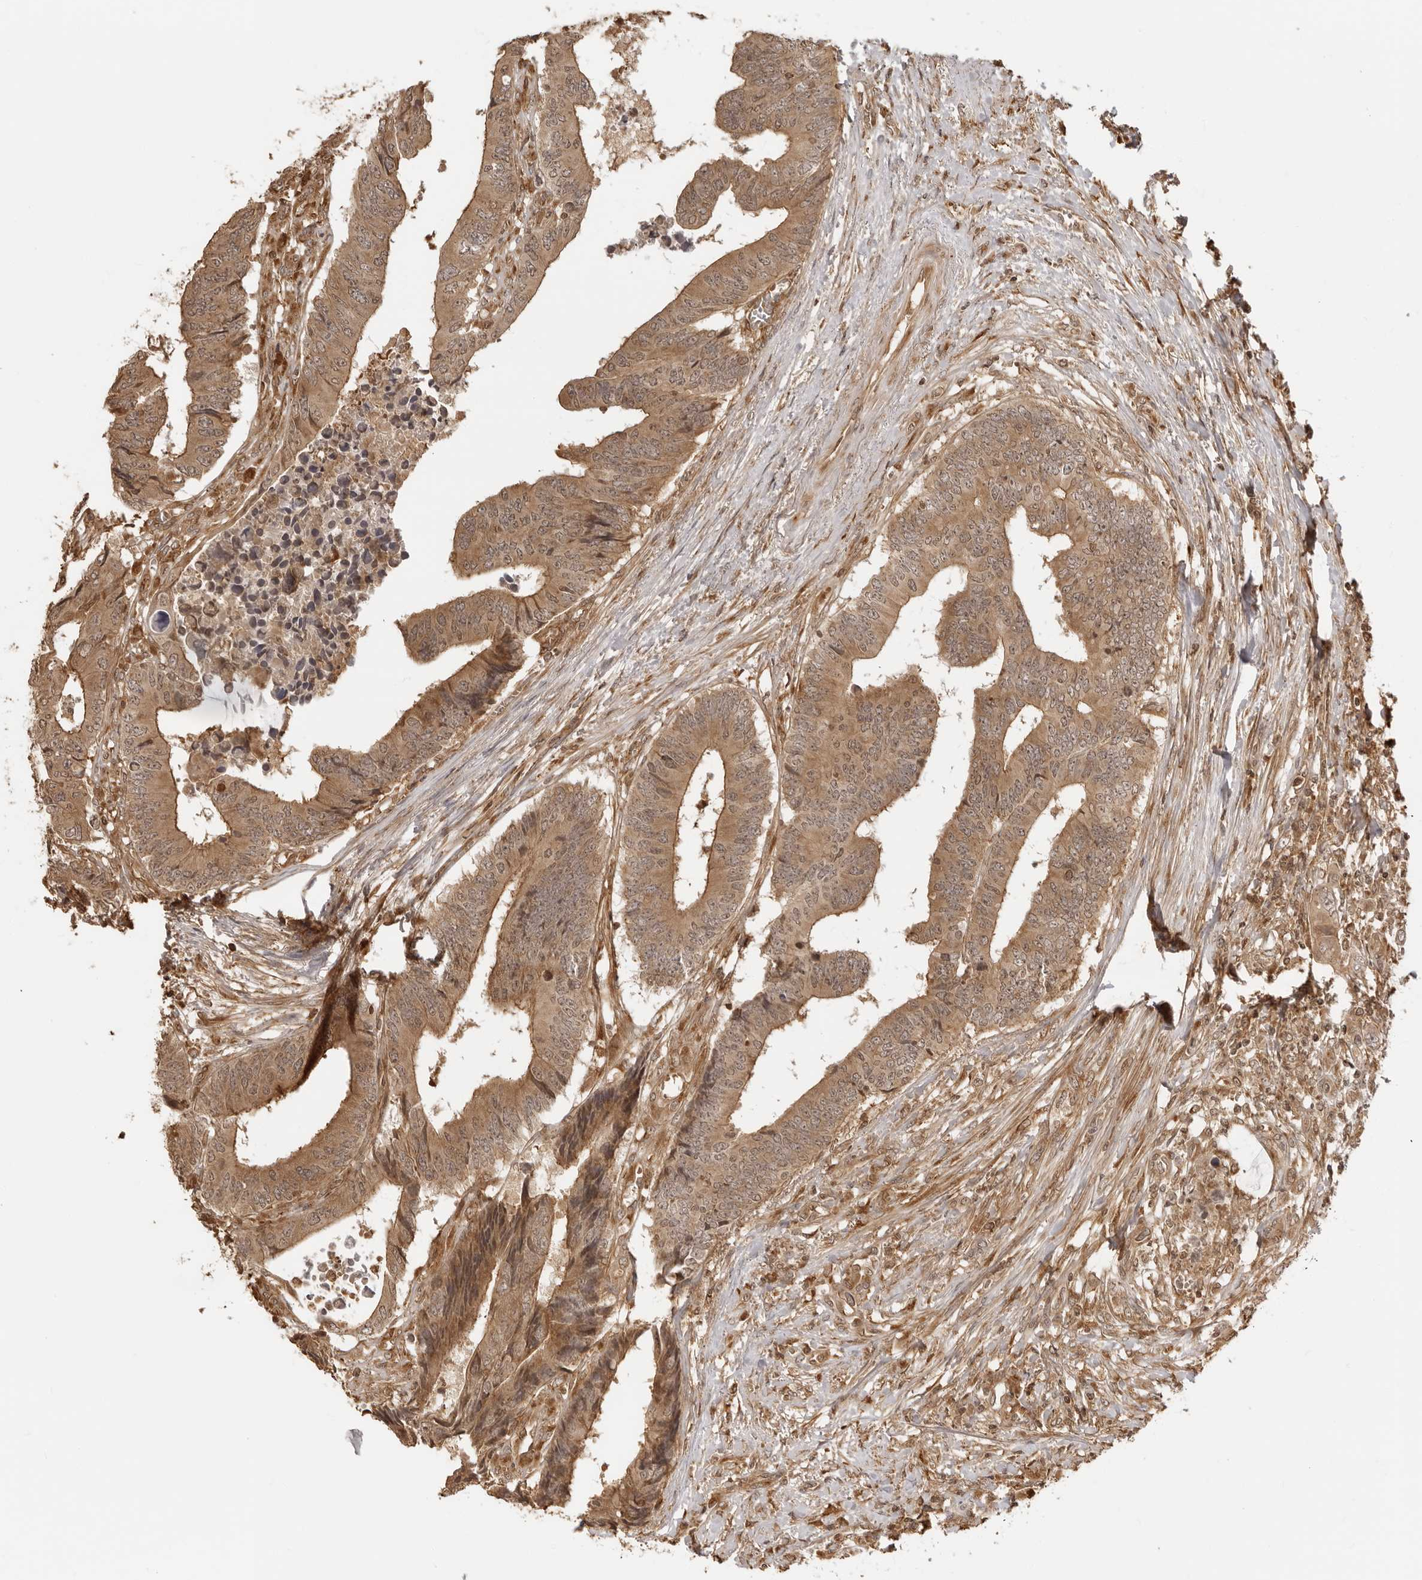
{"staining": {"intensity": "moderate", "quantity": ">75%", "location": "cytoplasmic/membranous"}, "tissue": "colorectal cancer", "cell_type": "Tumor cells", "image_type": "cancer", "snomed": [{"axis": "morphology", "description": "Adenocarcinoma, NOS"}, {"axis": "topography", "description": "Rectum"}], "caption": "The immunohistochemical stain highlights moderate cytoplasmic/membranous positivity in tumor cells of colorectal cancer (adenocarcinoma) tissue. (Stains: DAB (3,3'-diaminobenzidine) in brown, nuclei in blue, Microscopy: brightfield microscopy at high magnification).", "gene": "IKBKE", "patient": {"sex": "male", "age": 84}}